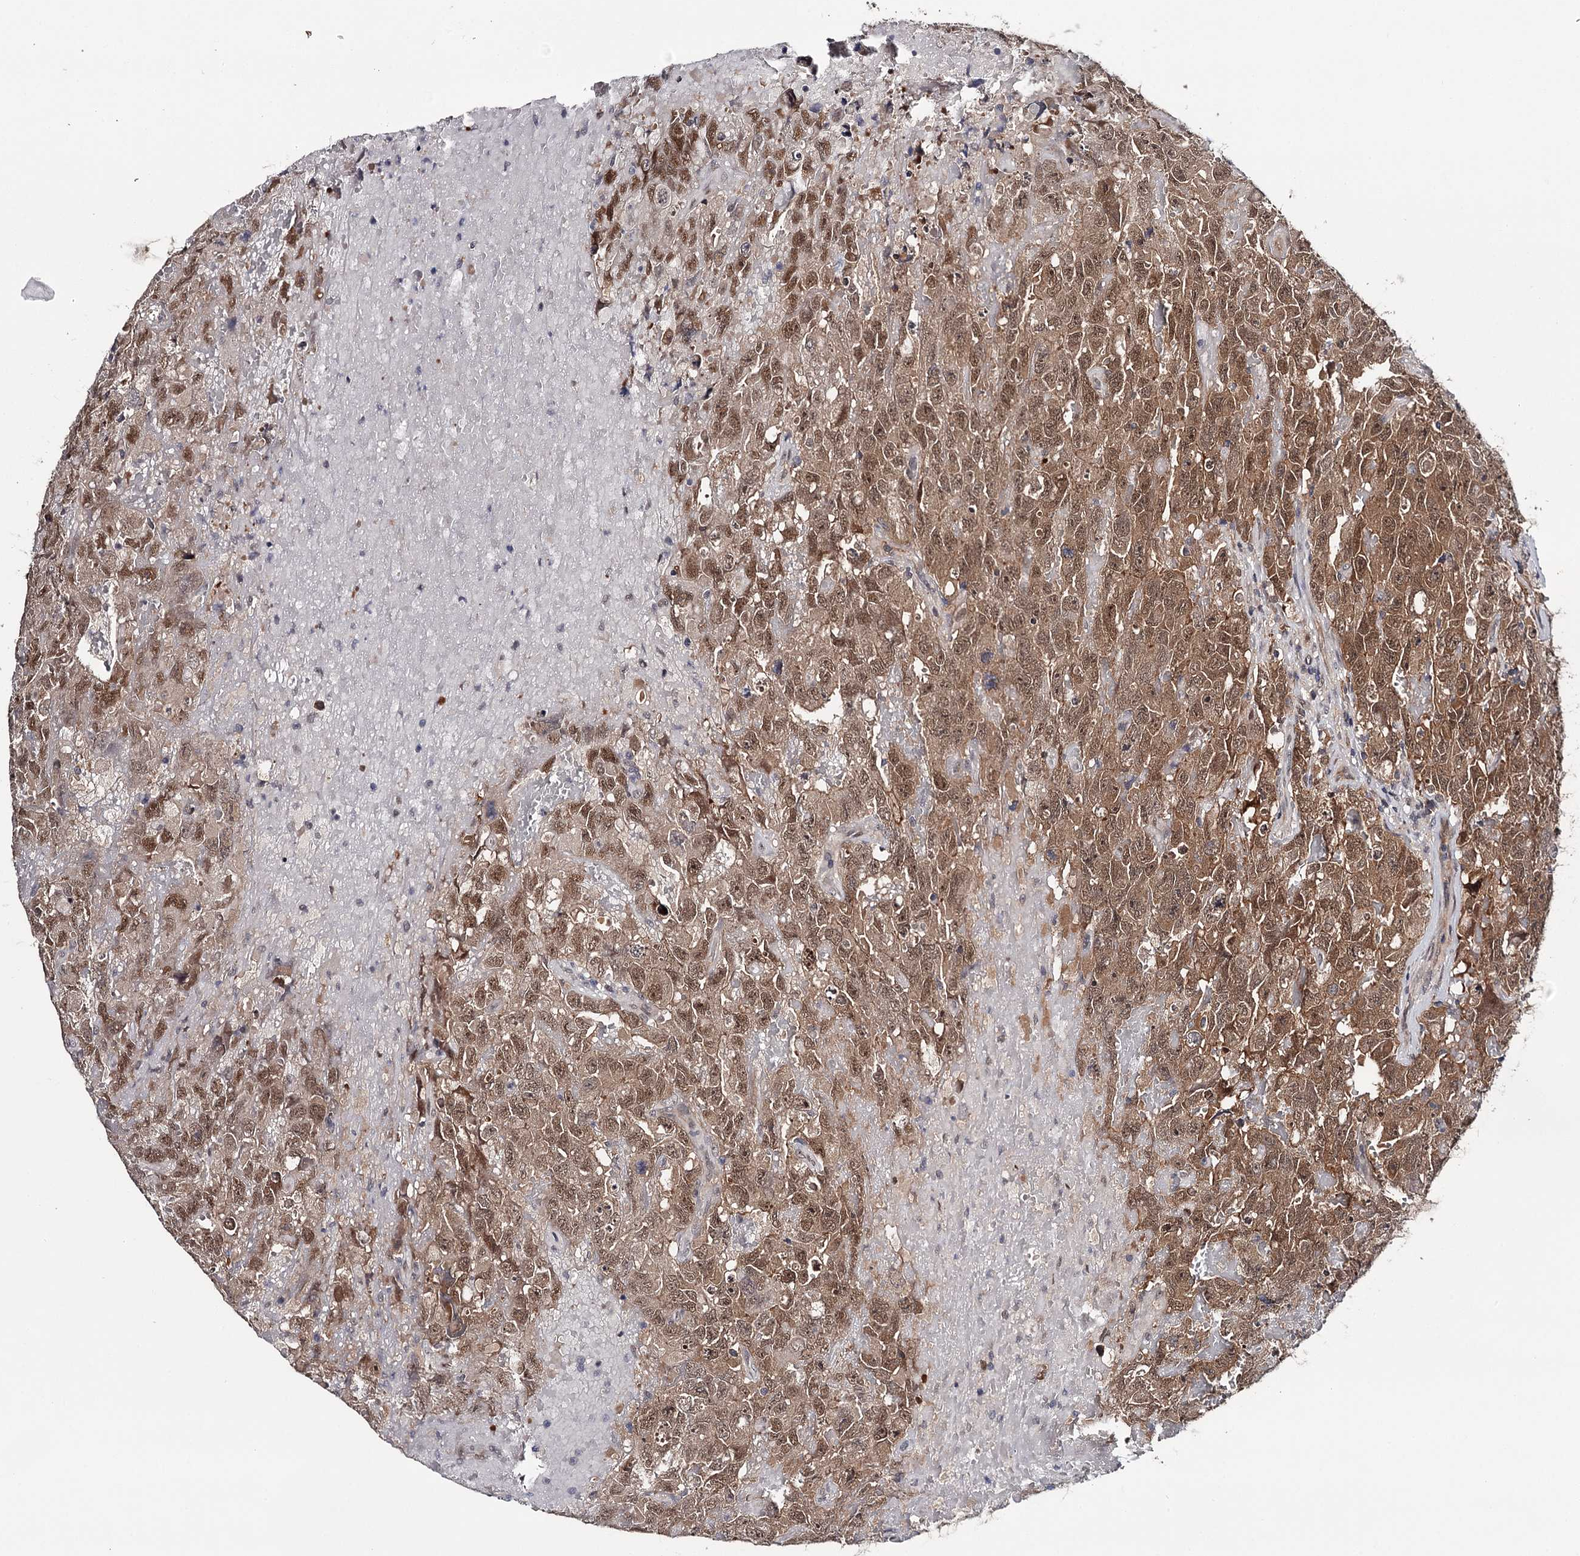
{"staining": {"intensity": "moderate", "quantity": "25%-75%", "location": "cytoplasmic/membranous,nuclear"}, "tissue": "testis cancer", "cell_type": "Tumor cells", "image_type": "cancer", "snomed": [{"axis": "morphology", "description": "Carcinoma, Embryonal, NOS"}, {"axis": "topography", "description": "Testis"}], "caption": "This photomicrograph reveals immunohistochemistry staining of human testis cancer, with medium moderate cytoplasmic/membranous and nuclear expression in about 25%-75% of tumor cells.", "gene": "GTSF1", "patient": {"sex": "male", "age": 45}}